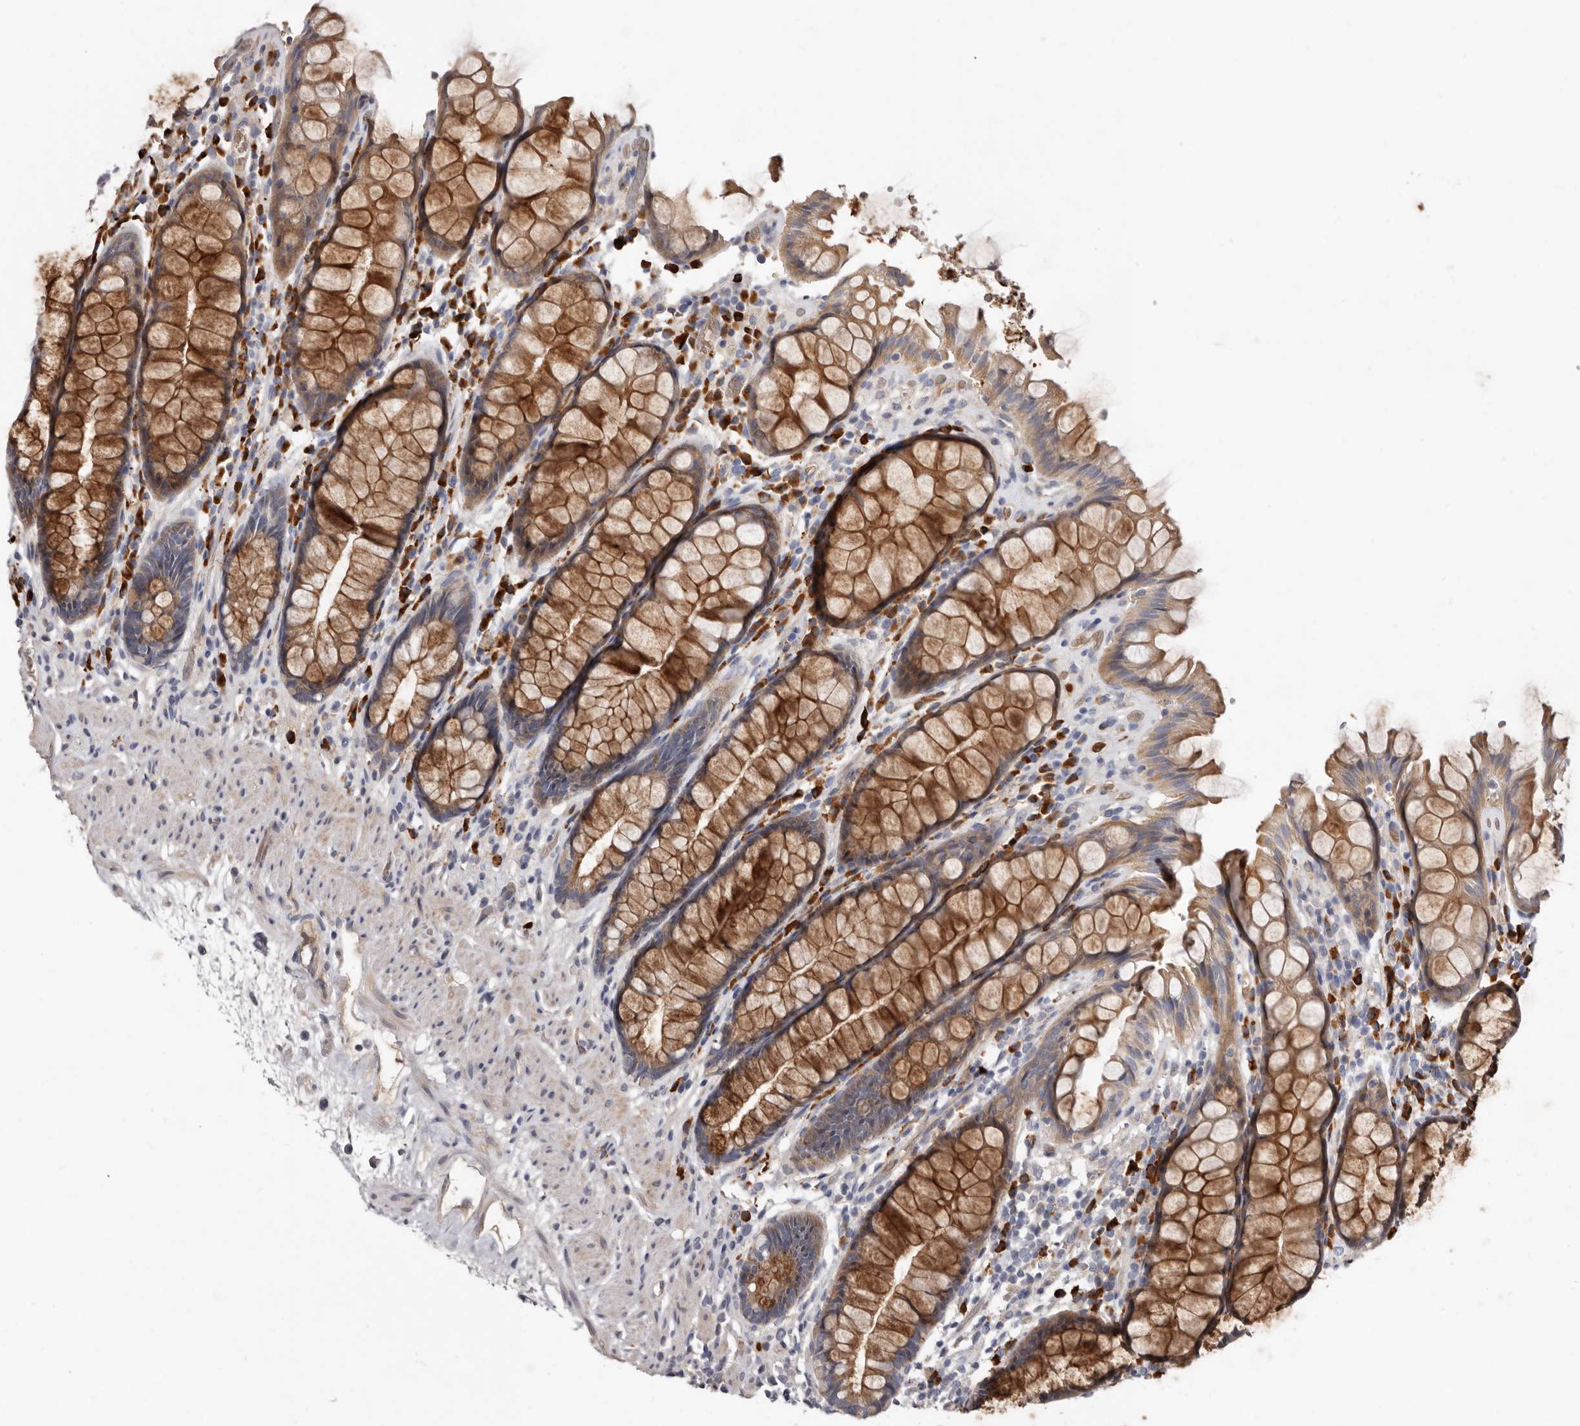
{"staining": {"intensity": "moderate", "quantity": ">75%", "location": "cytoplasmic/membranous"}, "tissue": "rectum", "cell_type": "Glandular cells", "image_type": "normal", "snomed": [{"axis": "morphology", "description": "Normal tissue, NOS"}, {"axis": "topography", "description": "Rectum"}], "caption": "A photomicrograph of rectum stained for a protein reveals moderate cytoplasmic/membranous brown staining in glandular cells. The protein is stained brown, and the nuclei are stained in blue (DAB (3,3'-diaminobenzidine) IHC with brightfield microscopy, high magnification).", "gene": "SPTA1", "patient": {"sex": "male", "age": 64}}